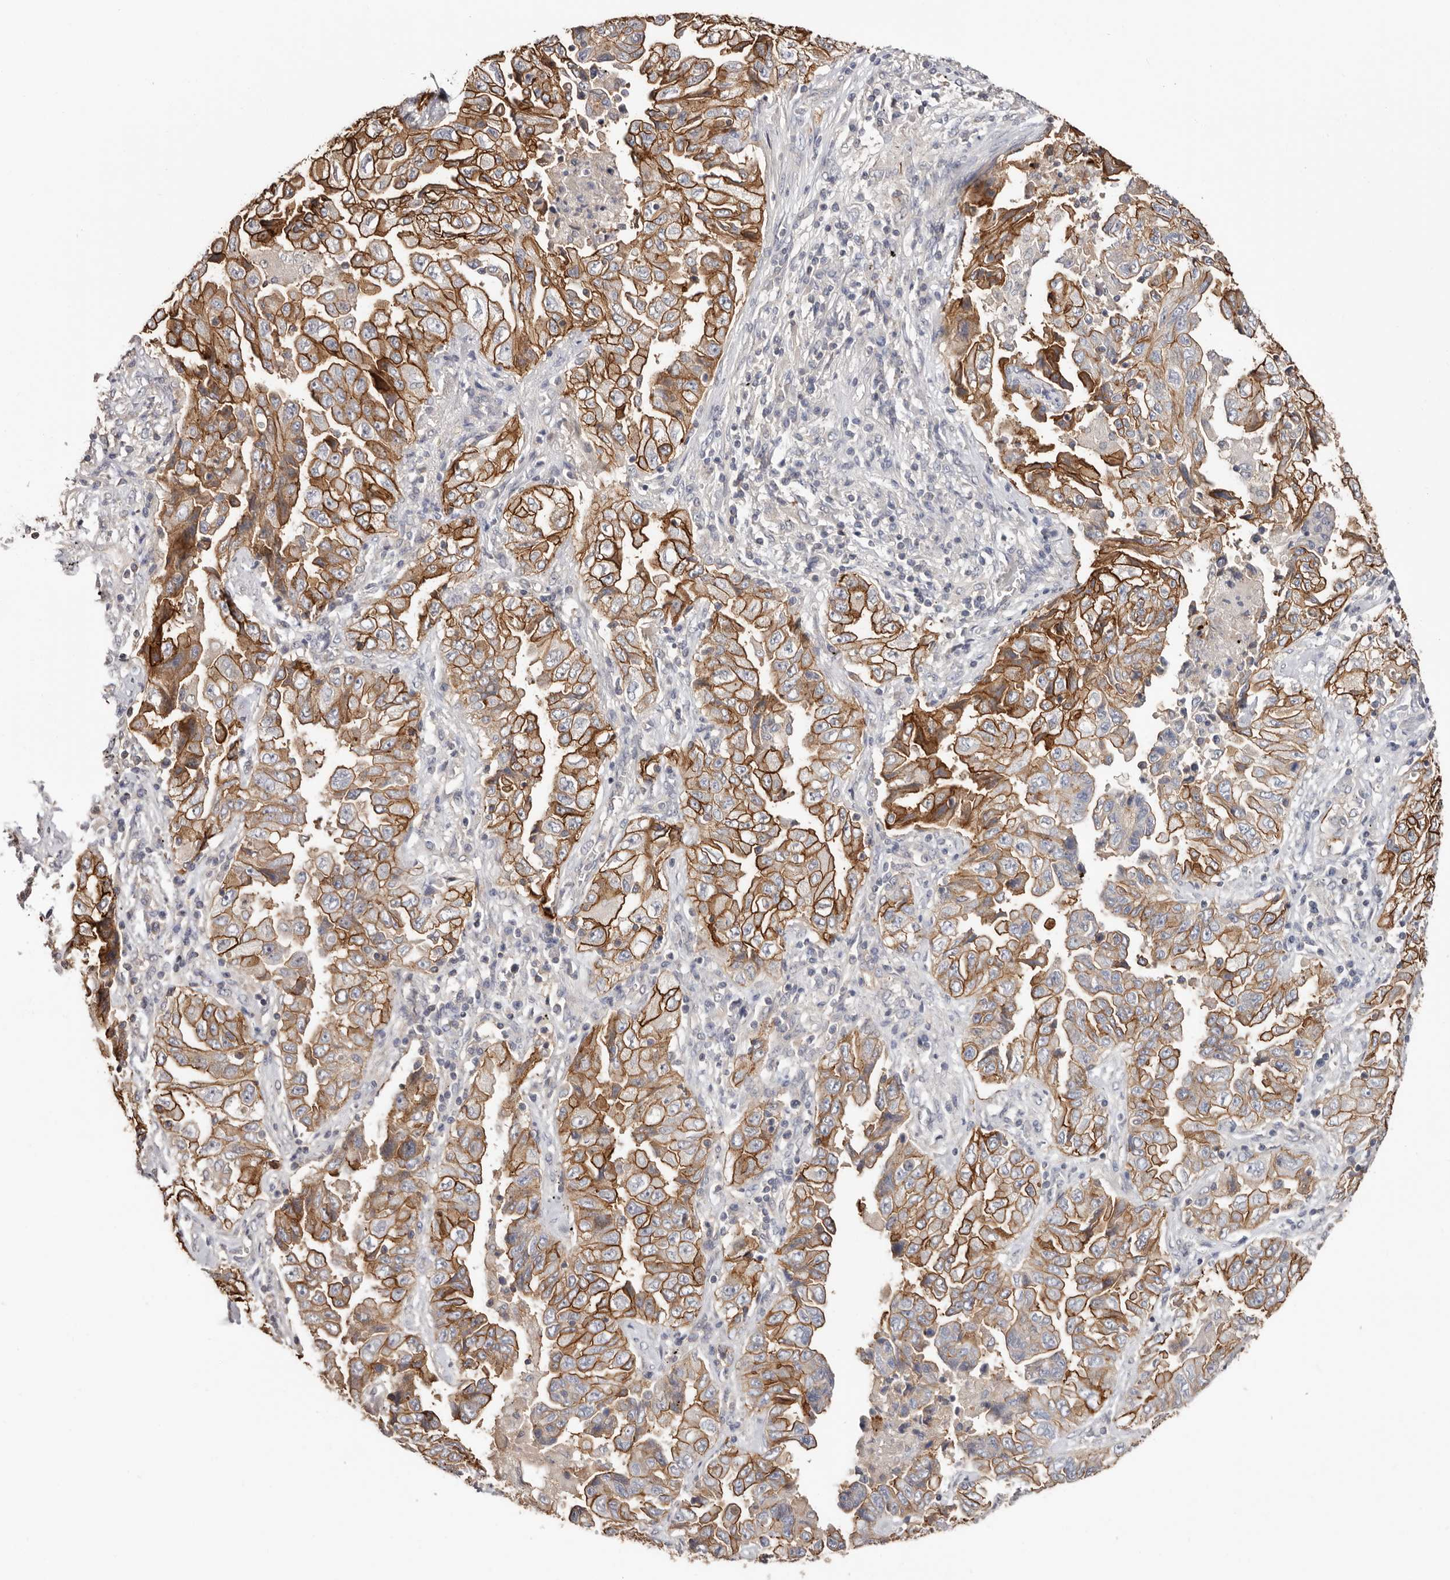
{"staining": {"intensity": "moderate", "quantity": ">75%", "location": "cytoplasmic/membranous"}, "tissue": "lung cancer", "cell_type": "Tumor cells", "image_type": "cancer", "snomed": [{"axis": "morphology", "description": "Adenocarcinoma, NOS"}, {"axis": "topography", "description": "Lung"}], "caption": "Adenocarcinoma (lung) stained for a protein (brown) exhibits moderate cytoplasmic/membranous positive staining in approximately >75% of tumor cells.", "gene": "S100A14", "patient": {"sex": "female", "age": 51}}